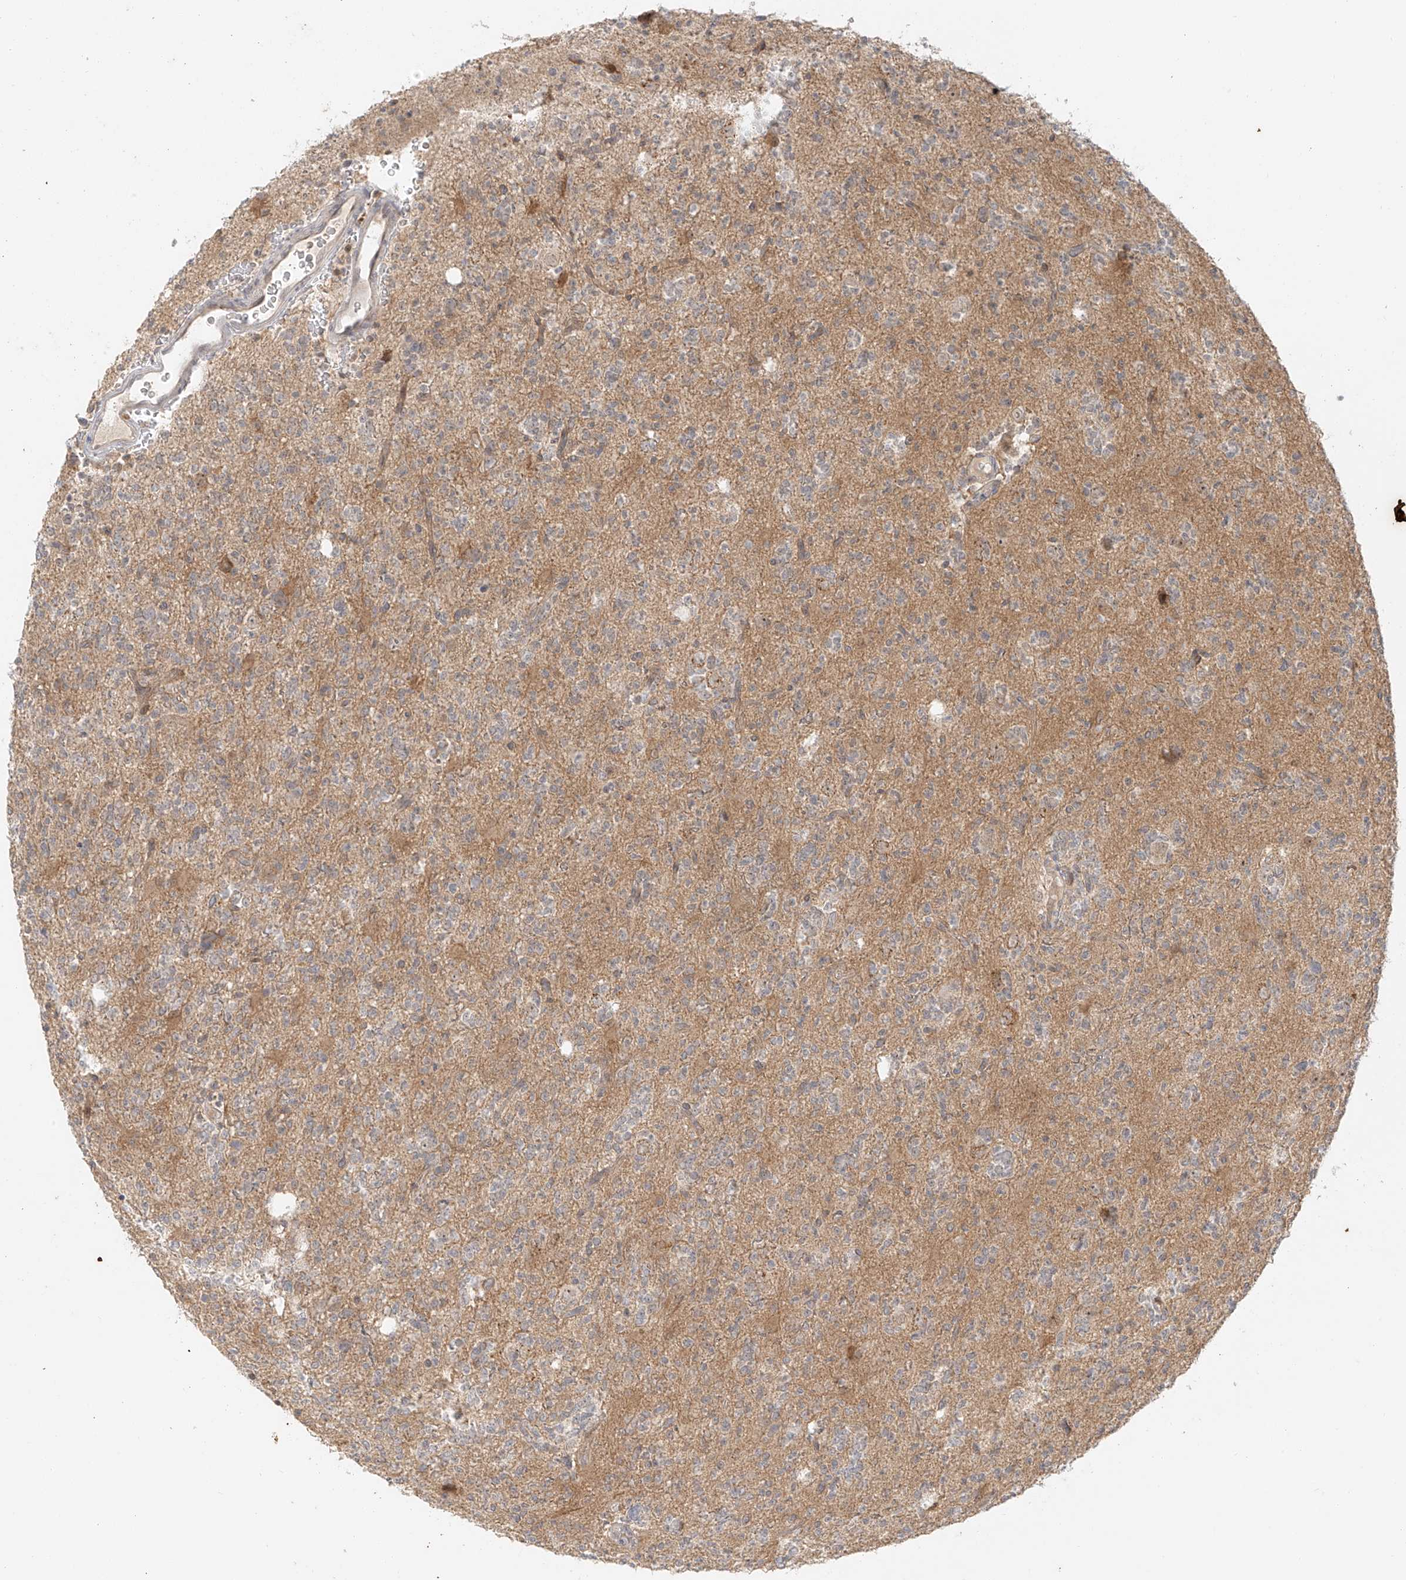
{"staining": {"intensity": "weak", "quantity": "25%-75%", "location": "cytoplasmic/membranous"}, "tissue": "glioma", "cell_type": "Tumor cells", "image_type": "cancer", "snomed": [{"axis": "morphology", "description": "Glioma, malignant, High grade"}, {"axis": "topography", "description": "Brain"}], "caption": "Immunohistochemistry histopathology image of neoplastic tissue: malignant high-grade glioma stained using immunohistochemistry (IHC) demonstrates low levels of weak protein expression localized specifically in the cytoplasmic/membranous of tumor cells, appearing as a cytoplasmic/membranous brown color.", "gene": "MIPEP", "patient": {"sex": "female", "age": 62}}